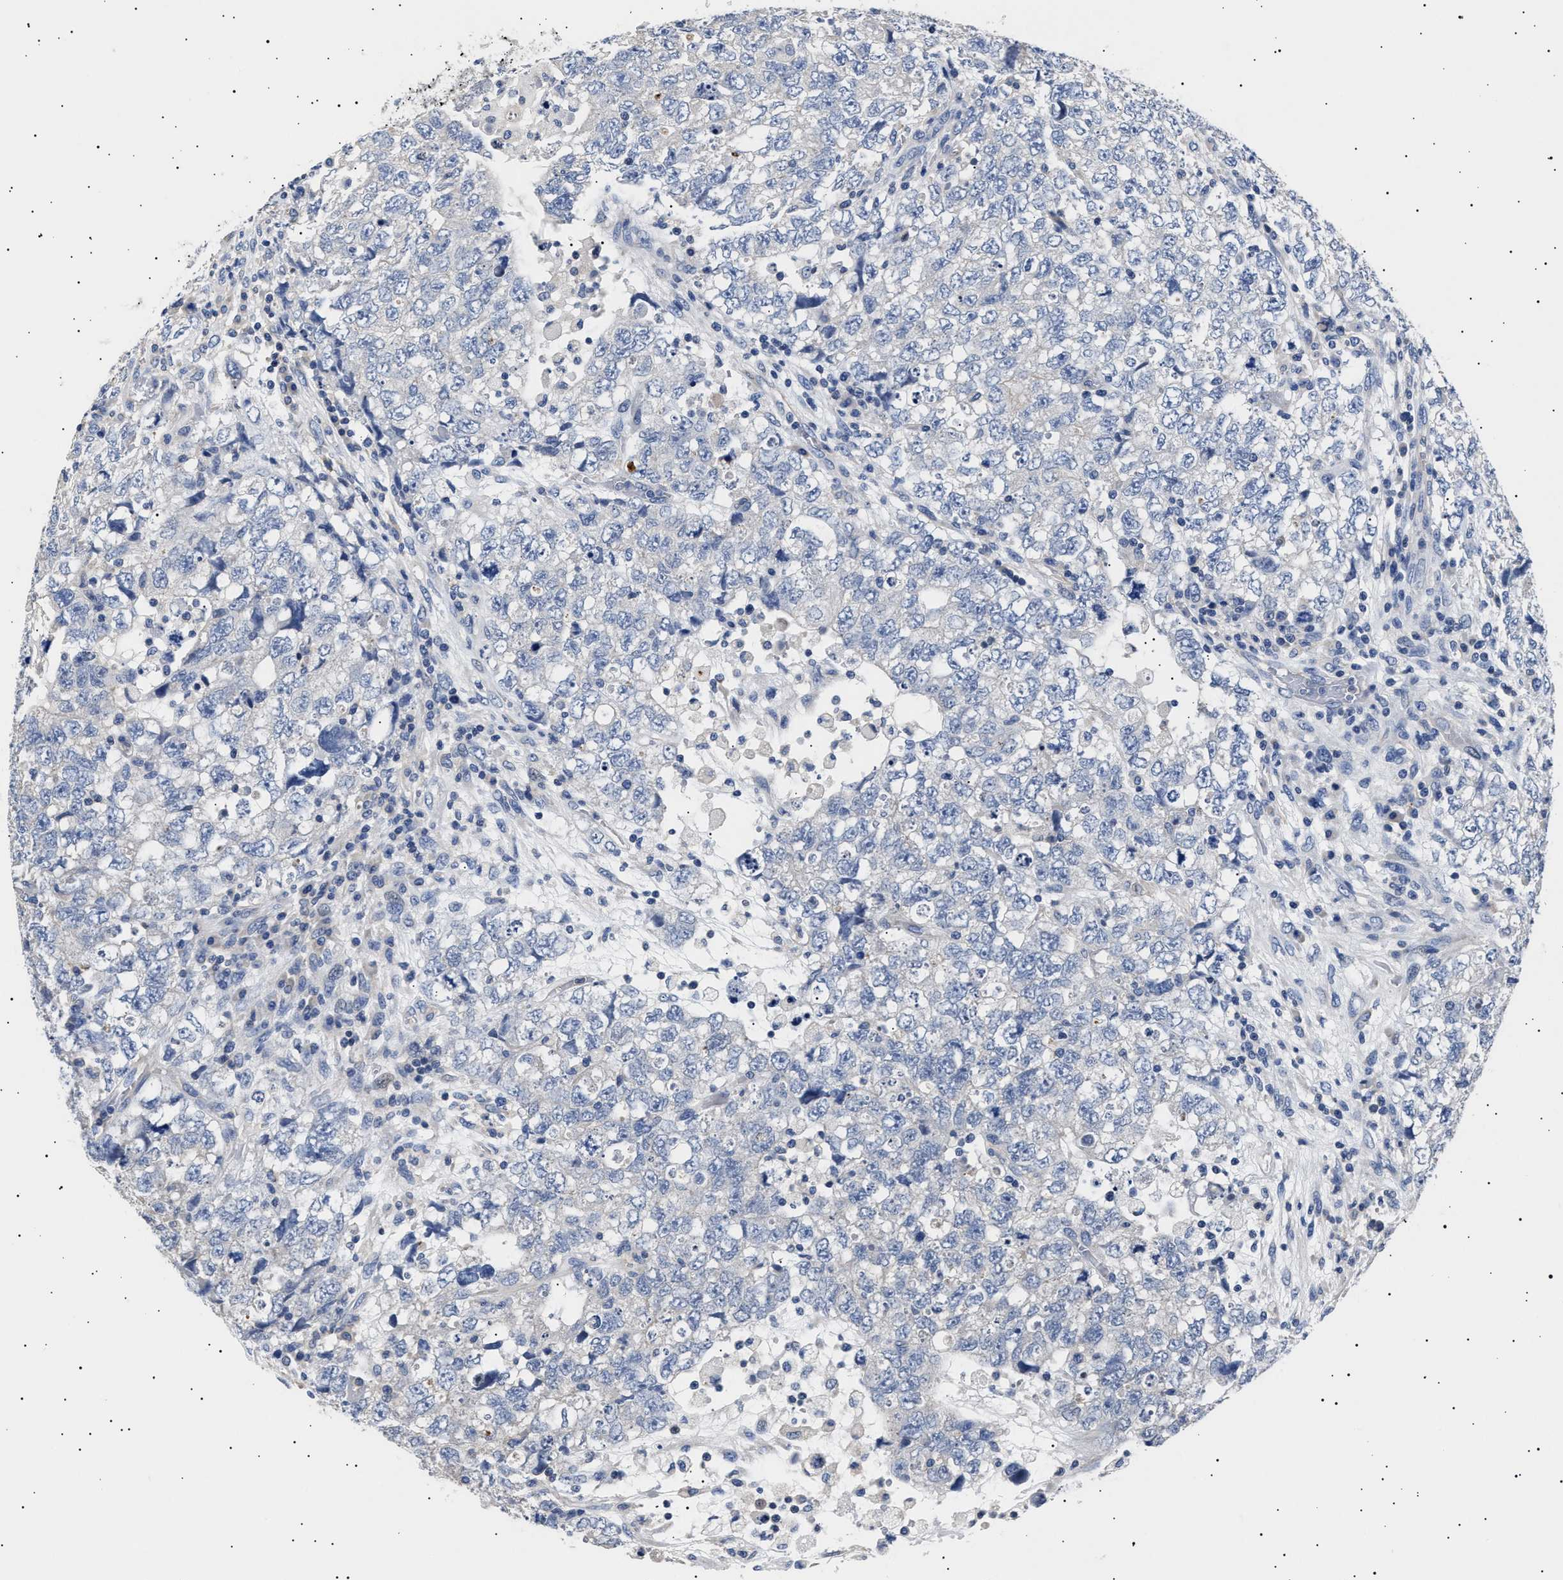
{"staining": {"intensity": "negative", "quantity": "none", "location": "none"}, "tissue": "testis cancer", "cell_type": "Tumor cells", "image_type": "cancer", "snomed": [{"axis": "morphology", "description": "Seminoma, NOS"}, {"axis": "topography", "description": "Testis"}], "caption": "Testis cancer (seminoma) was stained to show a protein in brown. There is no significant staining in tumor cells.", "gene": "HEMGN", "patient": {"sex": "male", "age": 22}}